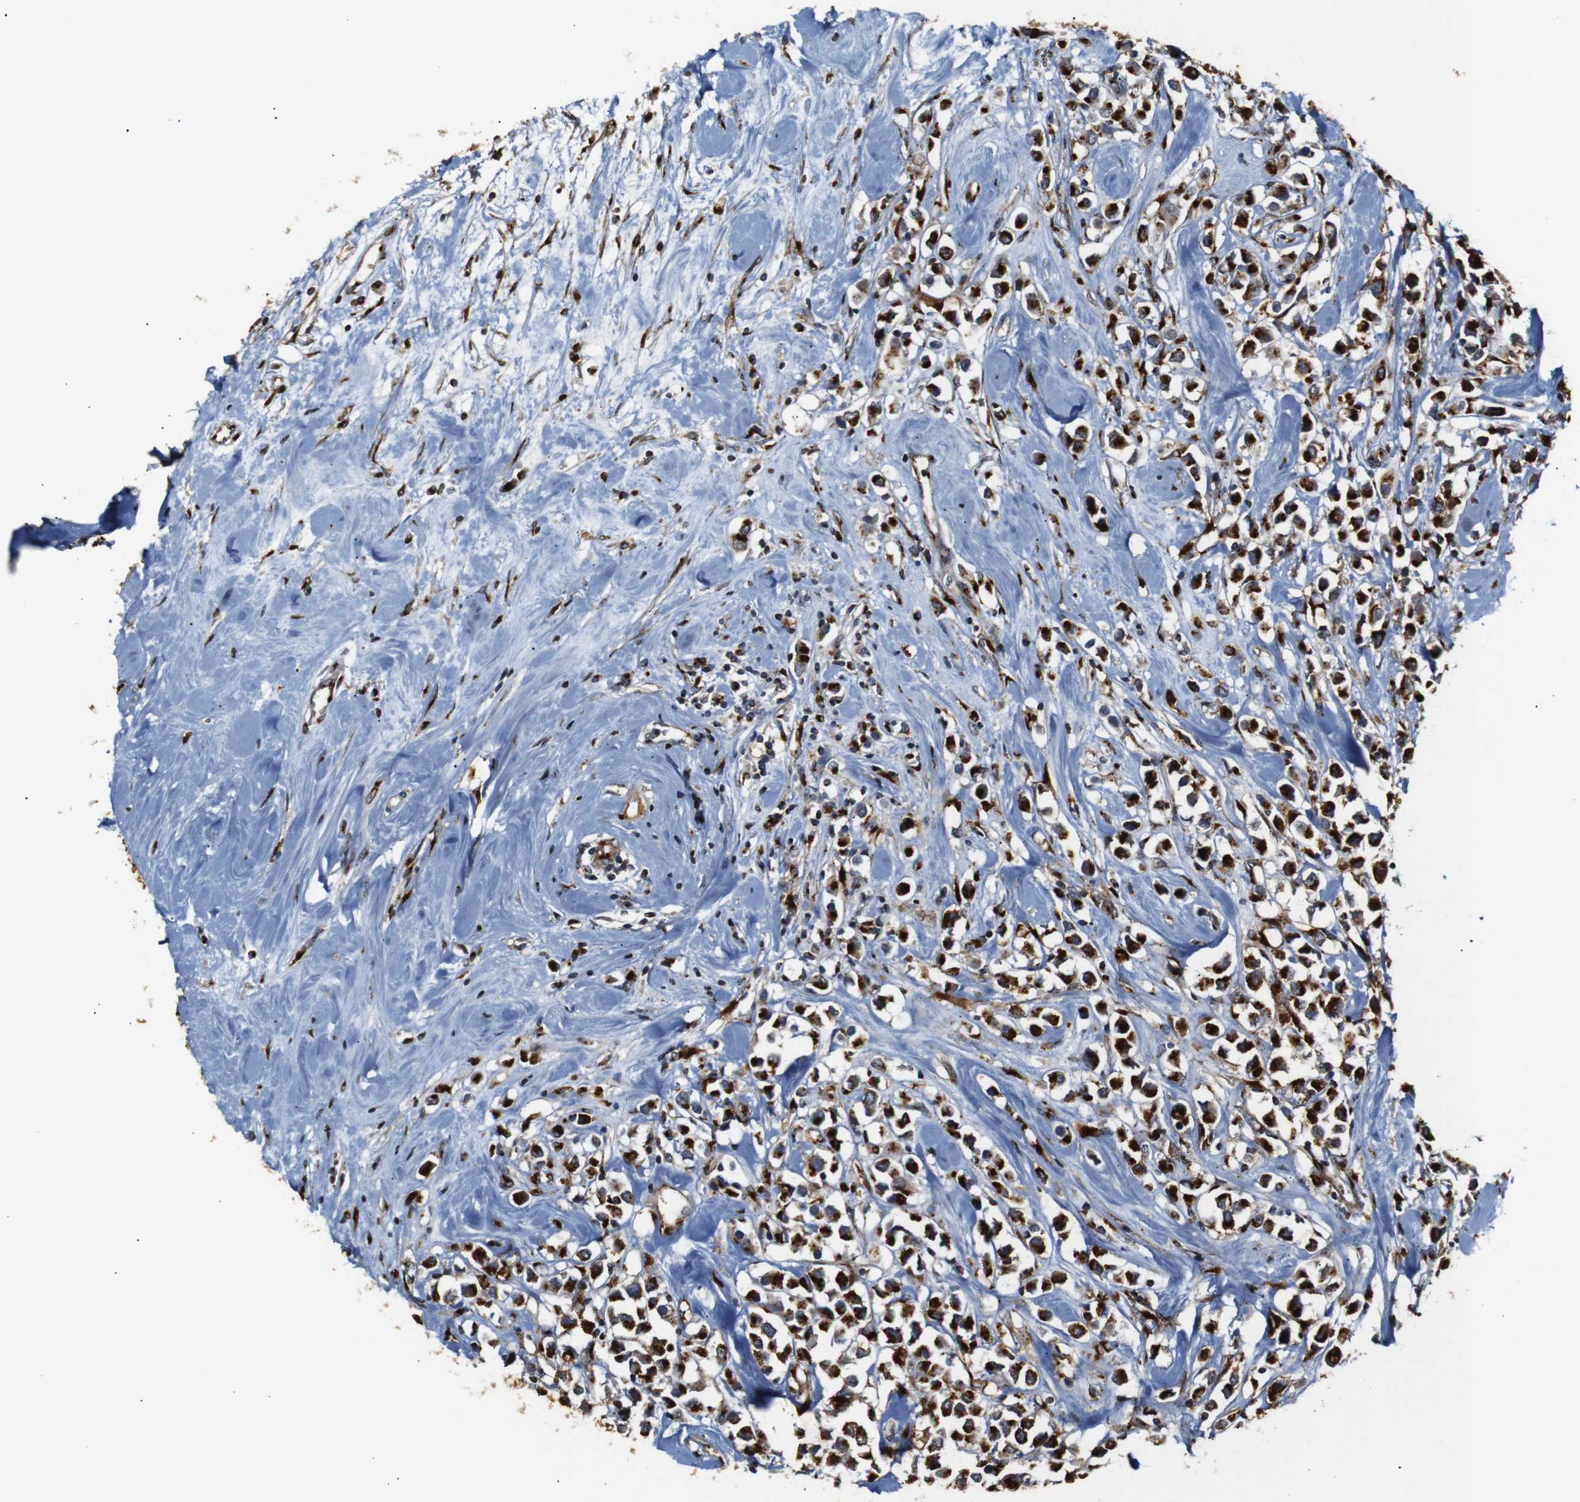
{"staining": {"intensity": "strong", "quantity": ">75%", "location": "cytoplasmic/membranous"}, "tissue": "breast cancer", "cell_type": "Tumor cells", "image_type": "cancer", "snomed": [{"axis": "morphology", "description": "Duct carcinoma"}, {"axis": "topography", "description": "Breast"}], "caption": "Breast cancer stained with a protein marker exhibits strong staining in tumor cells.", "gene": "TGOLN2", "patient": {"sex": "female", "age": 61}}